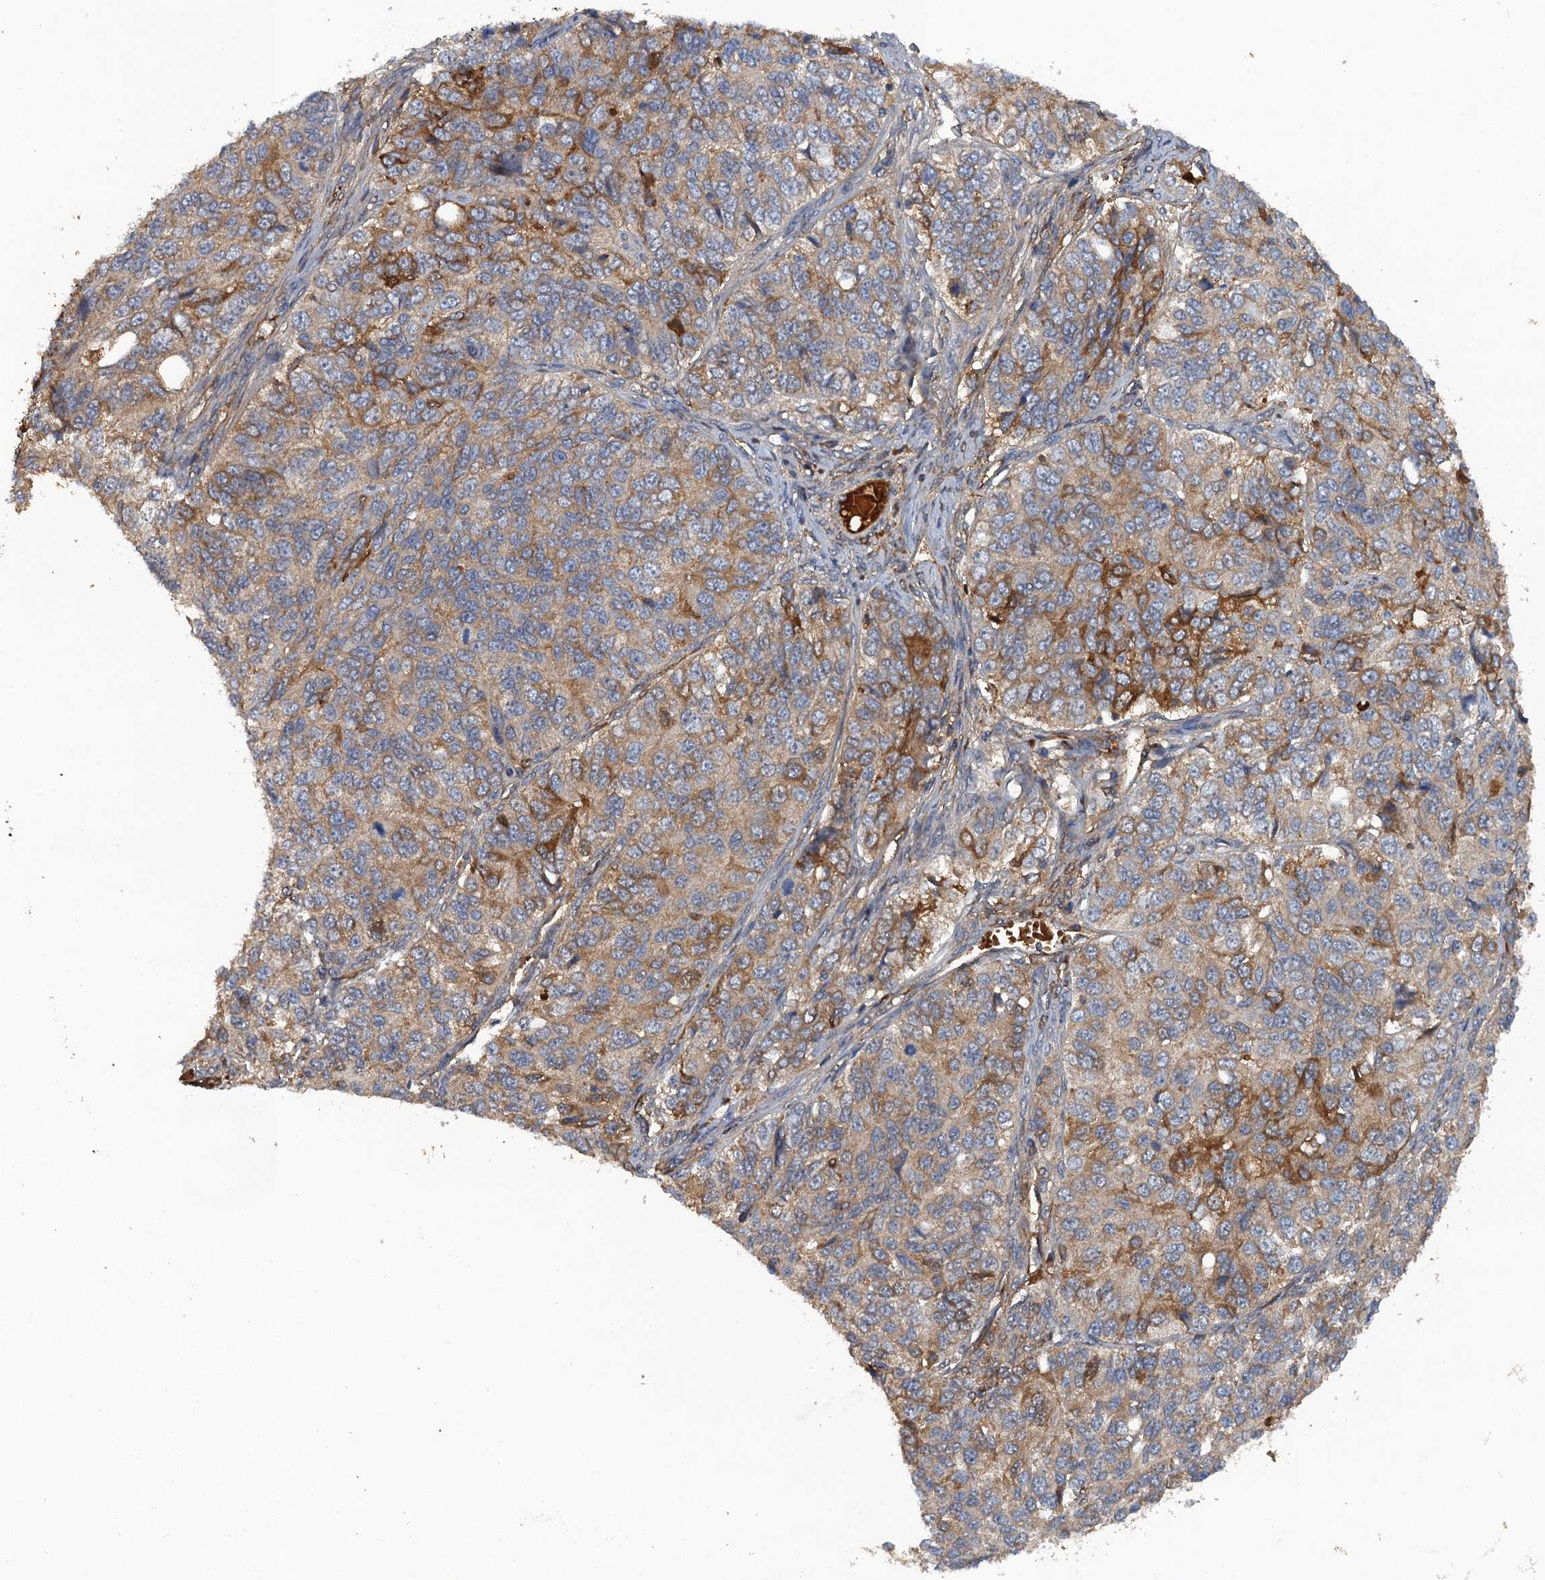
{"staining": {"intensity": "moderate", "quantity": "25%-75%", "location": "cytoplasmic/membranous"}, "tissue": "ovarian cancer", "cell_type": "Tumor cells", "image_type": "cancer", "snomed": [{"axis": "morphology", "description": "Carcinoma, endometroid"}, {"axis": "topography", "description": "Ovary"}], "caption": "Moderate cytoplasmic/membranous positivity is appreciated in approximately 25%-75% of tumor cells in ovarian endometroid carcinoma.", "gene": "HAPLN3", "patient": {"sex": "female", "age": 51}}